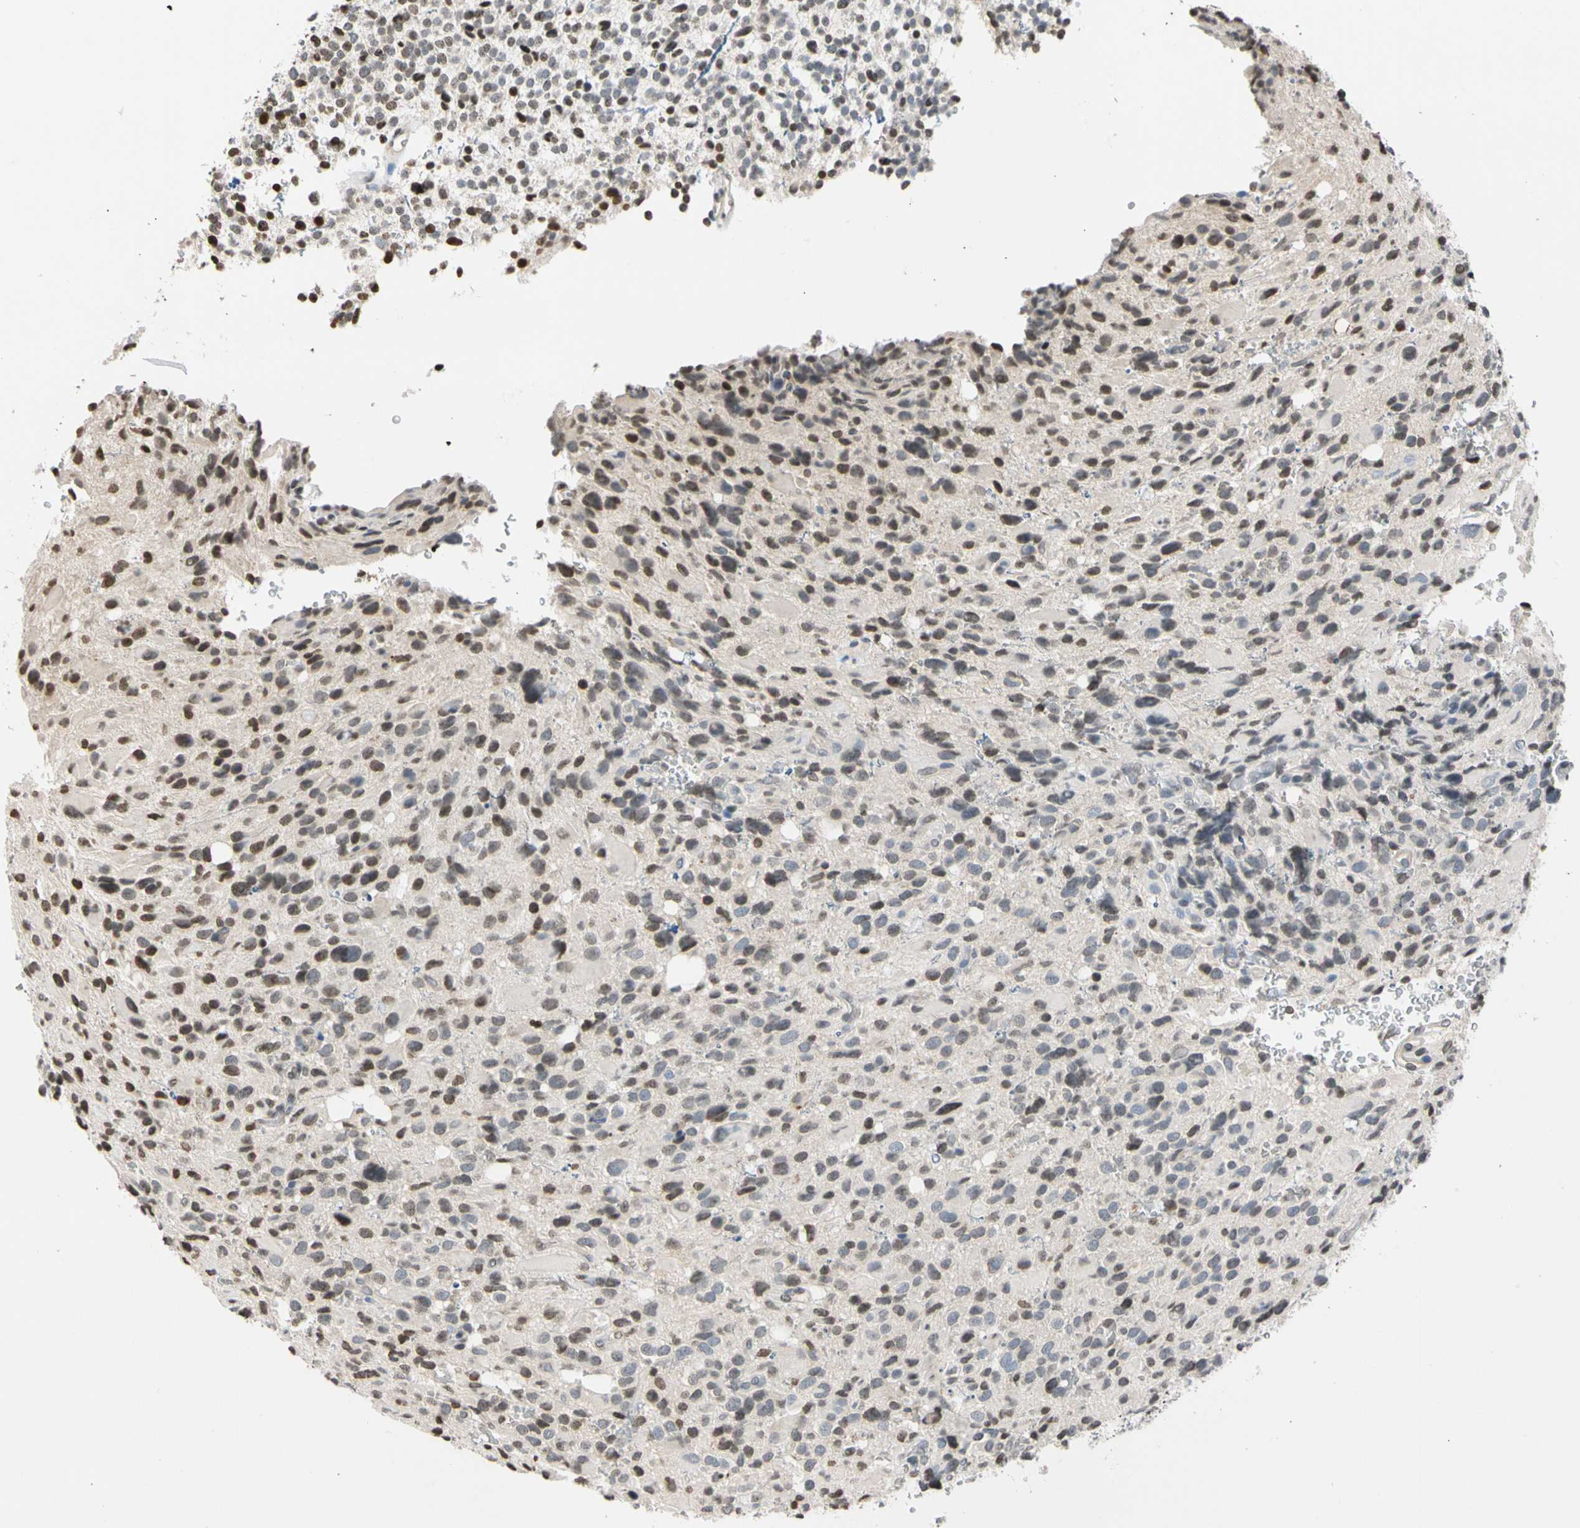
{"staining": {"intensity": "moderate", "quantity": "25%-75%", "location": "nuclear"}, "tissue": "glioma", "cell_type": "Tumor cells", "image_type": "cancer", "snomed": [{"axis": "morphology", "description": "Glioma, malignant, High grade"}, {"axis": "topography", "description": "Brain"}], "caption": "Immunohistochemical staining of glioma displays moderate nuclear protein positivity in about 25%-75% of tumor cells. The staining was performed using DAB, with brown indicating positive protein expression. Nuclei are stained blue with hematoxylin.", "gene": "GPX4", "patient": {"sex": "male", "age": 48}}